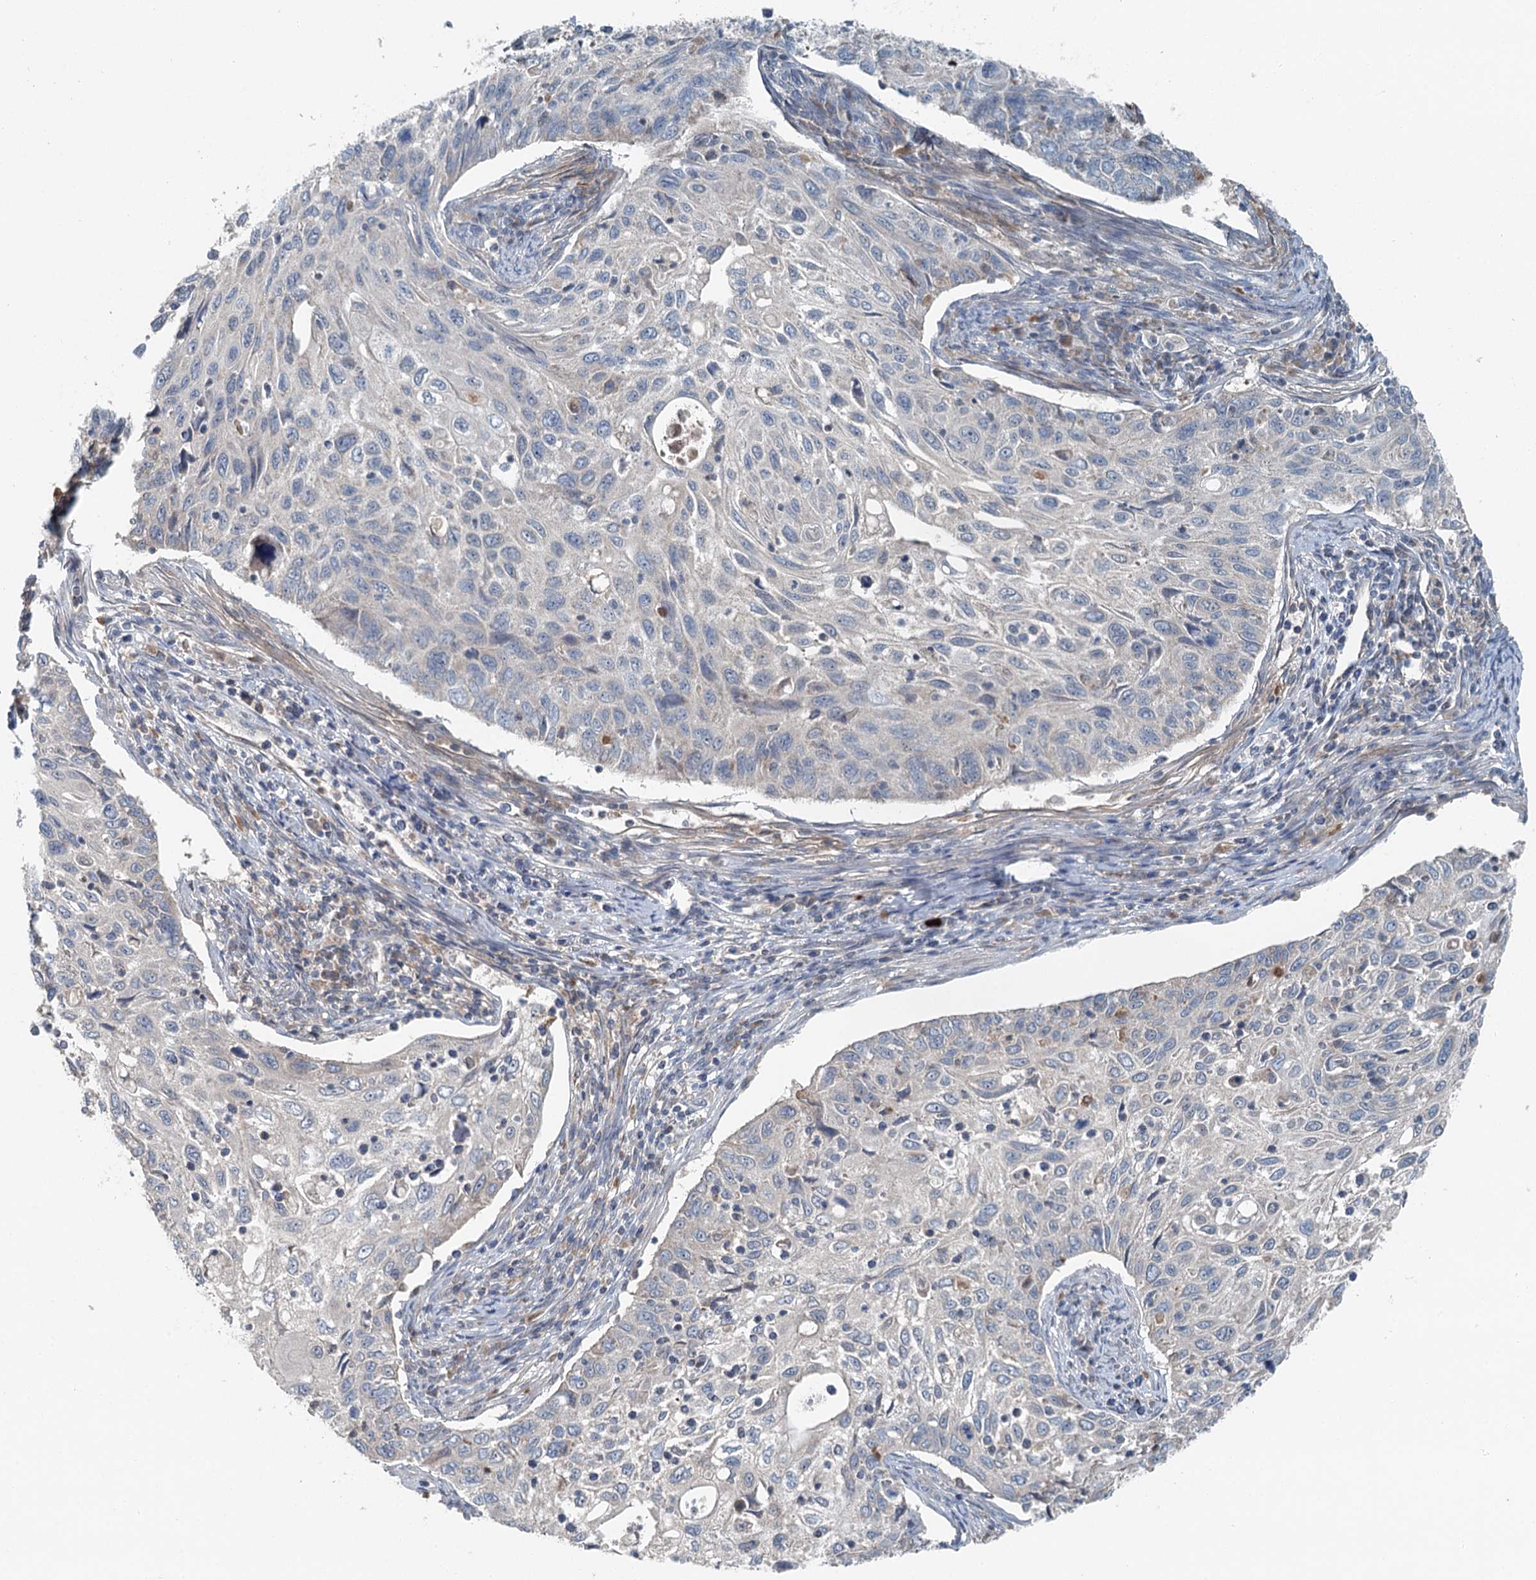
{"staining": {"intensity": "negative", "quantity": "none", "location": "none"}, "tissue": "cervical cancer", "cell_type": "Tumor cells", "image_type": "cancer", "snomed": [{"axis": "morphology", "description": "Squamous cell carcinoma, NOS"}, {"axis": "topography", "description": "Cervix"}], "caption": "High power microscopy histopathology image of an immunohistochemistry (IHC) photomicrograph of cervical cancer, revealing no significant staining in tumor cells. (Stains: DAB IHC with hematoxylin counter stain, Microscopy: brightfield microscopy at high magnification).", "gene": "CHCHD5", "patient": {"sex": "female", "age": 70}}